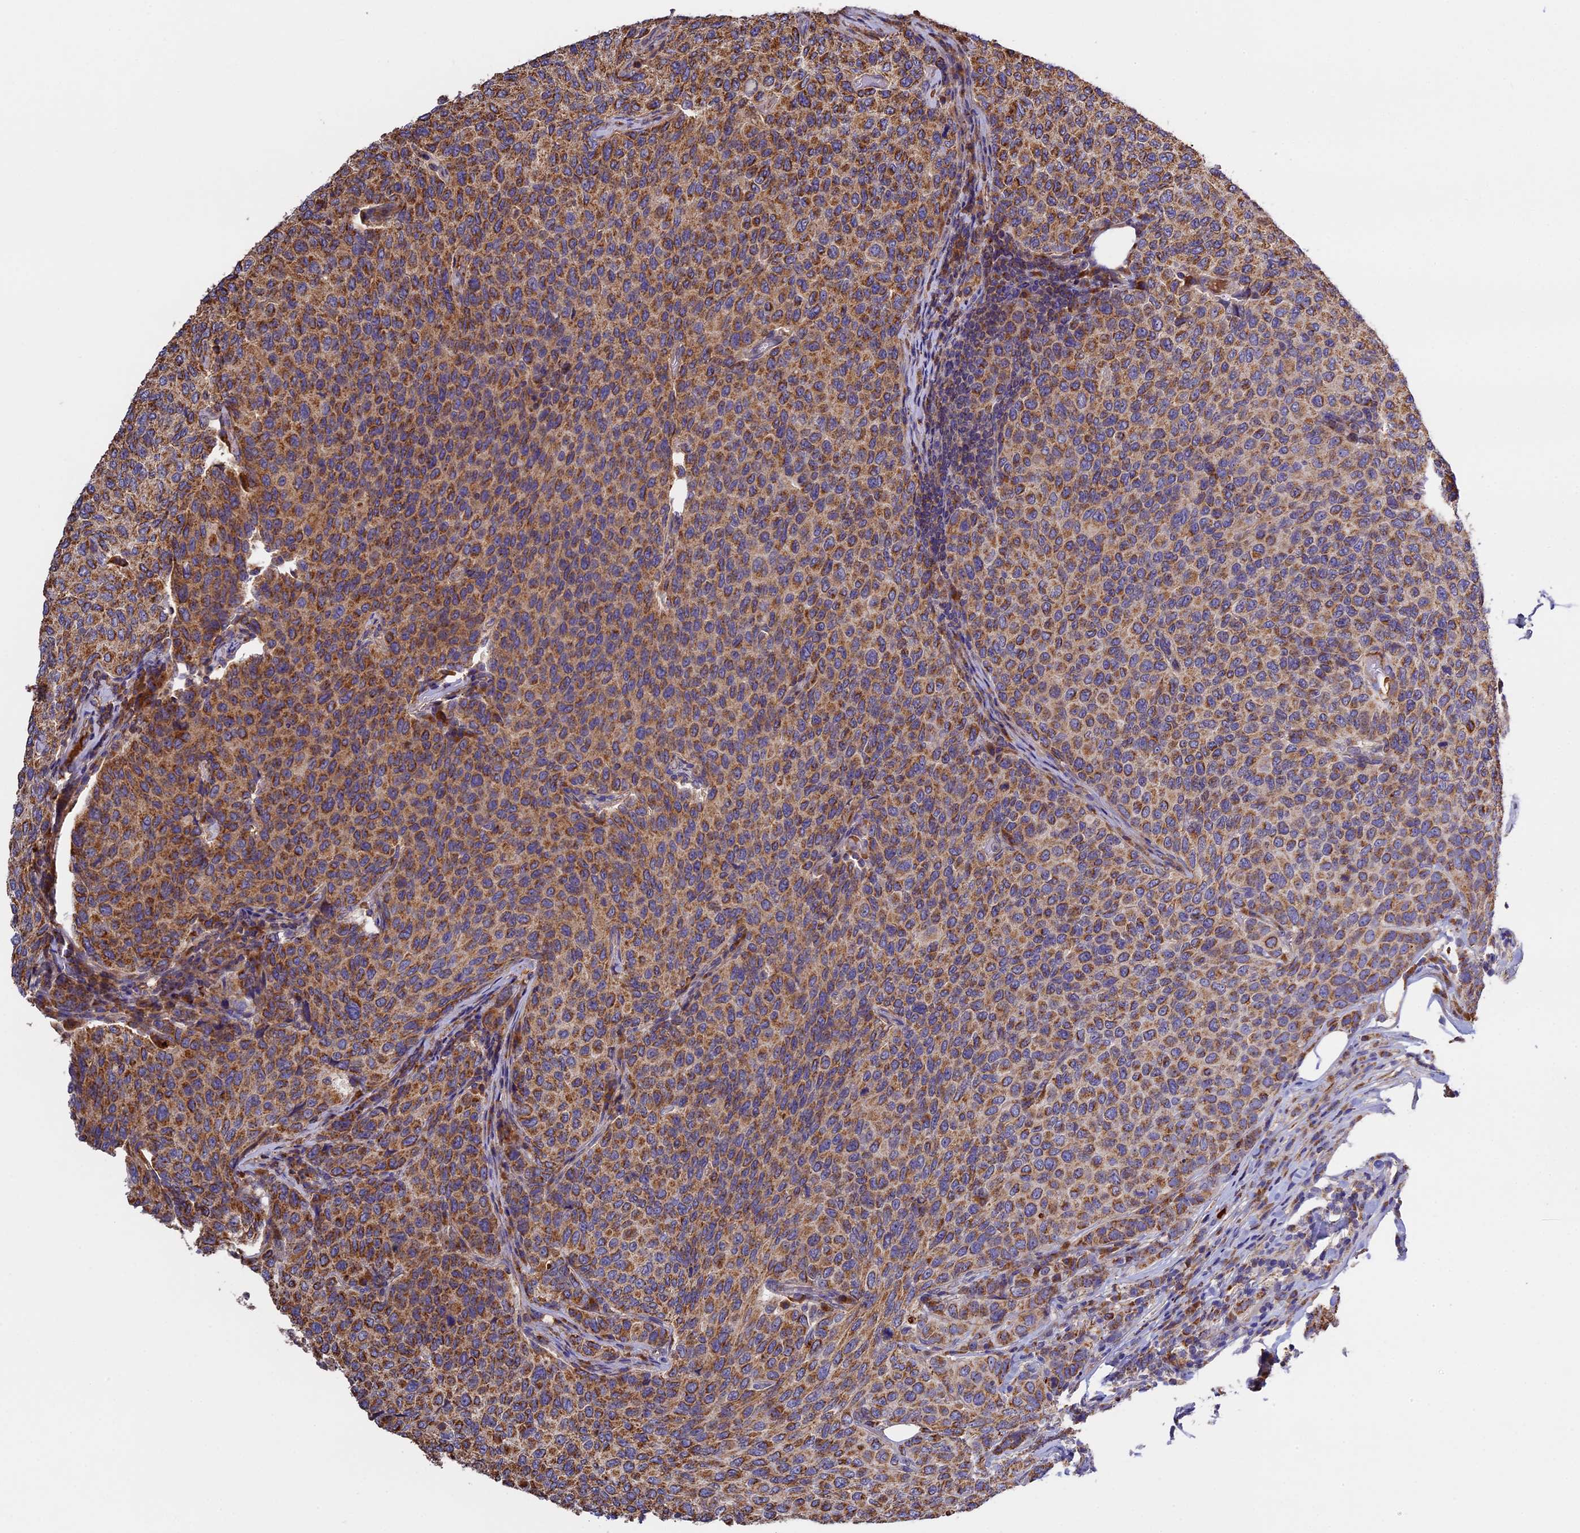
{"staining": {"intensity": "strong", "quantity": ">75%", "location": "cytoplasmic/membranous"}, "tissue": "breast cancer", "cell_type": "Tumor cells", "image_type": "cancer", "snomed": [{"axis": "morphology", "description": "Duct carcinoma"}, {"axis": "topography", "description": "Breast"}], "caption": "Invasive ductal carcinoma (breast) was stained to show a protein in brown. There is high levels of strong cytoplasmic/membranous positivity in approximately >75% of tumor cells.", "gene": "OCEL1", "patient": {"sex": "female", "age": 55}}